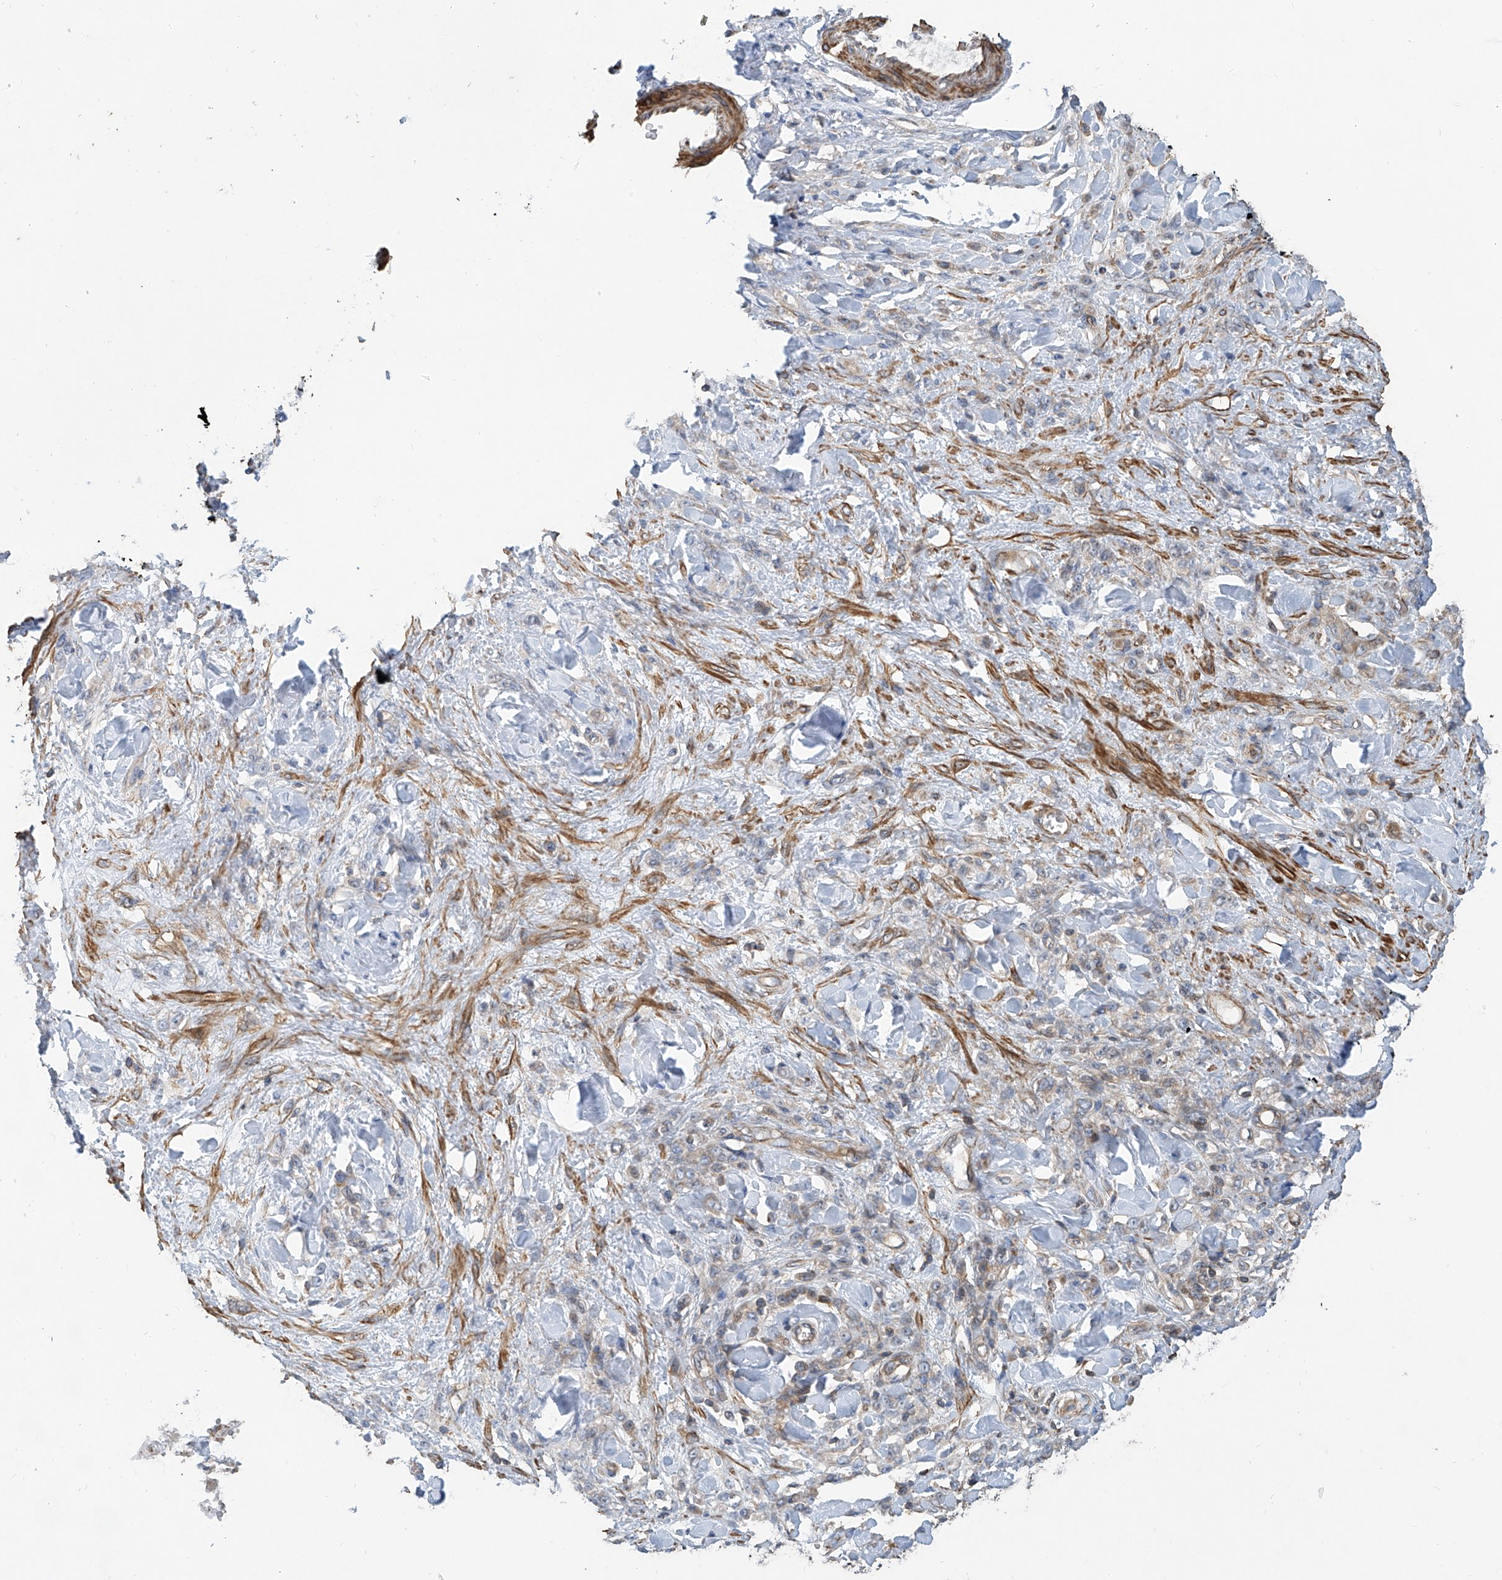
{"staining": {"intensity": "negative", "quantity": "none", "location": "none"}, "tissue": "stomach cancer", "cell_type": "Tumor cells", "image_type": "cancer", "snomed": [{"axis": "morphology", "description": "Normal tissue, NOS"}, {"axis": "morphology", "description": "Adenocarcinoma, NOS"}, {"axis": "topography", "description": "Stomach"}], "caption": "There is no significant expression in tumor cells of stomach cancer (adenocarcinoma).", "gene": "SLC43A3", "patient": {"sex": "male", "age": 82}}